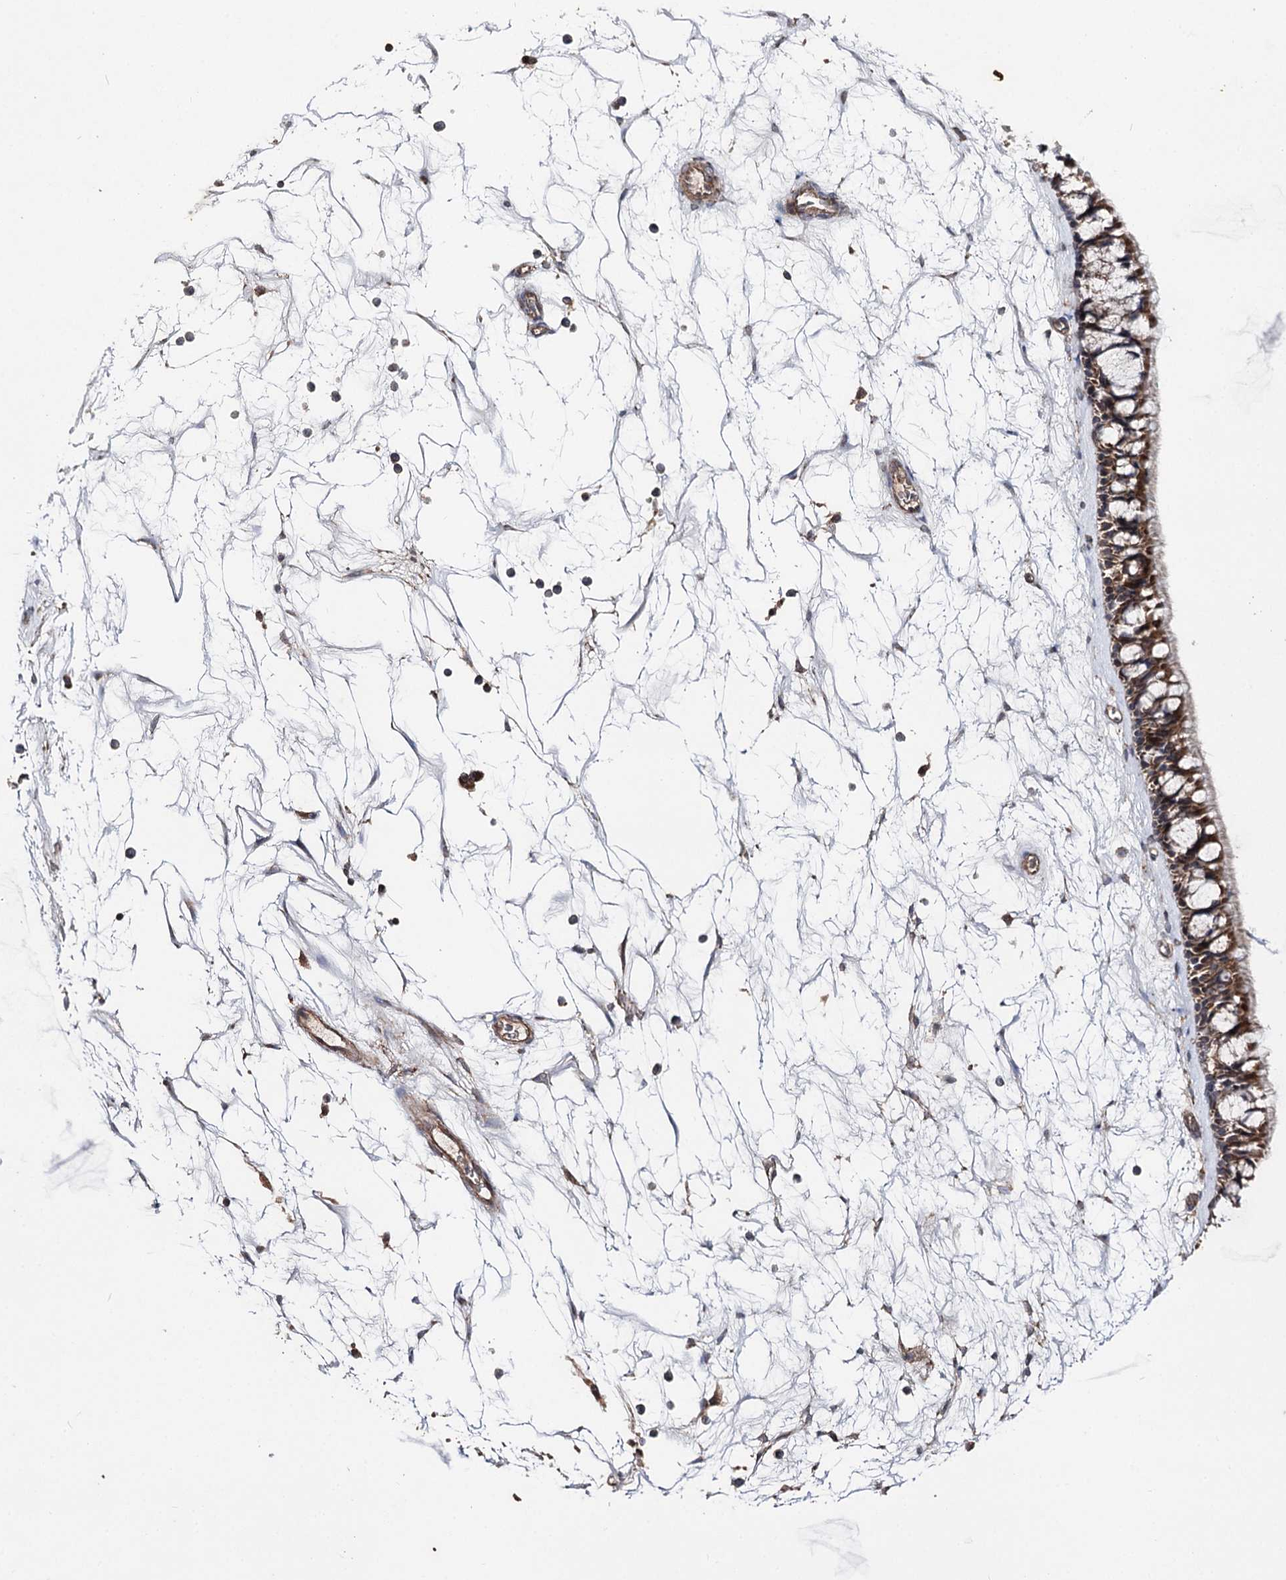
{"staining": {"intensity": "moderate", "quantity": ">75%", "location": "cytoplasmic/membranous"}, "tissue": "nasopharynx", "cell_type": "Respiratory epithelial cells", "image_type": "normal", "snomed": [{"axis": "morphology", "description": "Normal tissue, NOS"}, {"axis": "topography", "description": "Nasopharynx"}], "caption": "Immunohistochemical staining of unremarkable human nasopharynx reveals >75% levels of moderate cytoplasmic/membranous protein staining in approximately >75% of respiratory epithelial cells.", "gene": "MINDY3", "patient": {"sex": "male", "age": 64}}